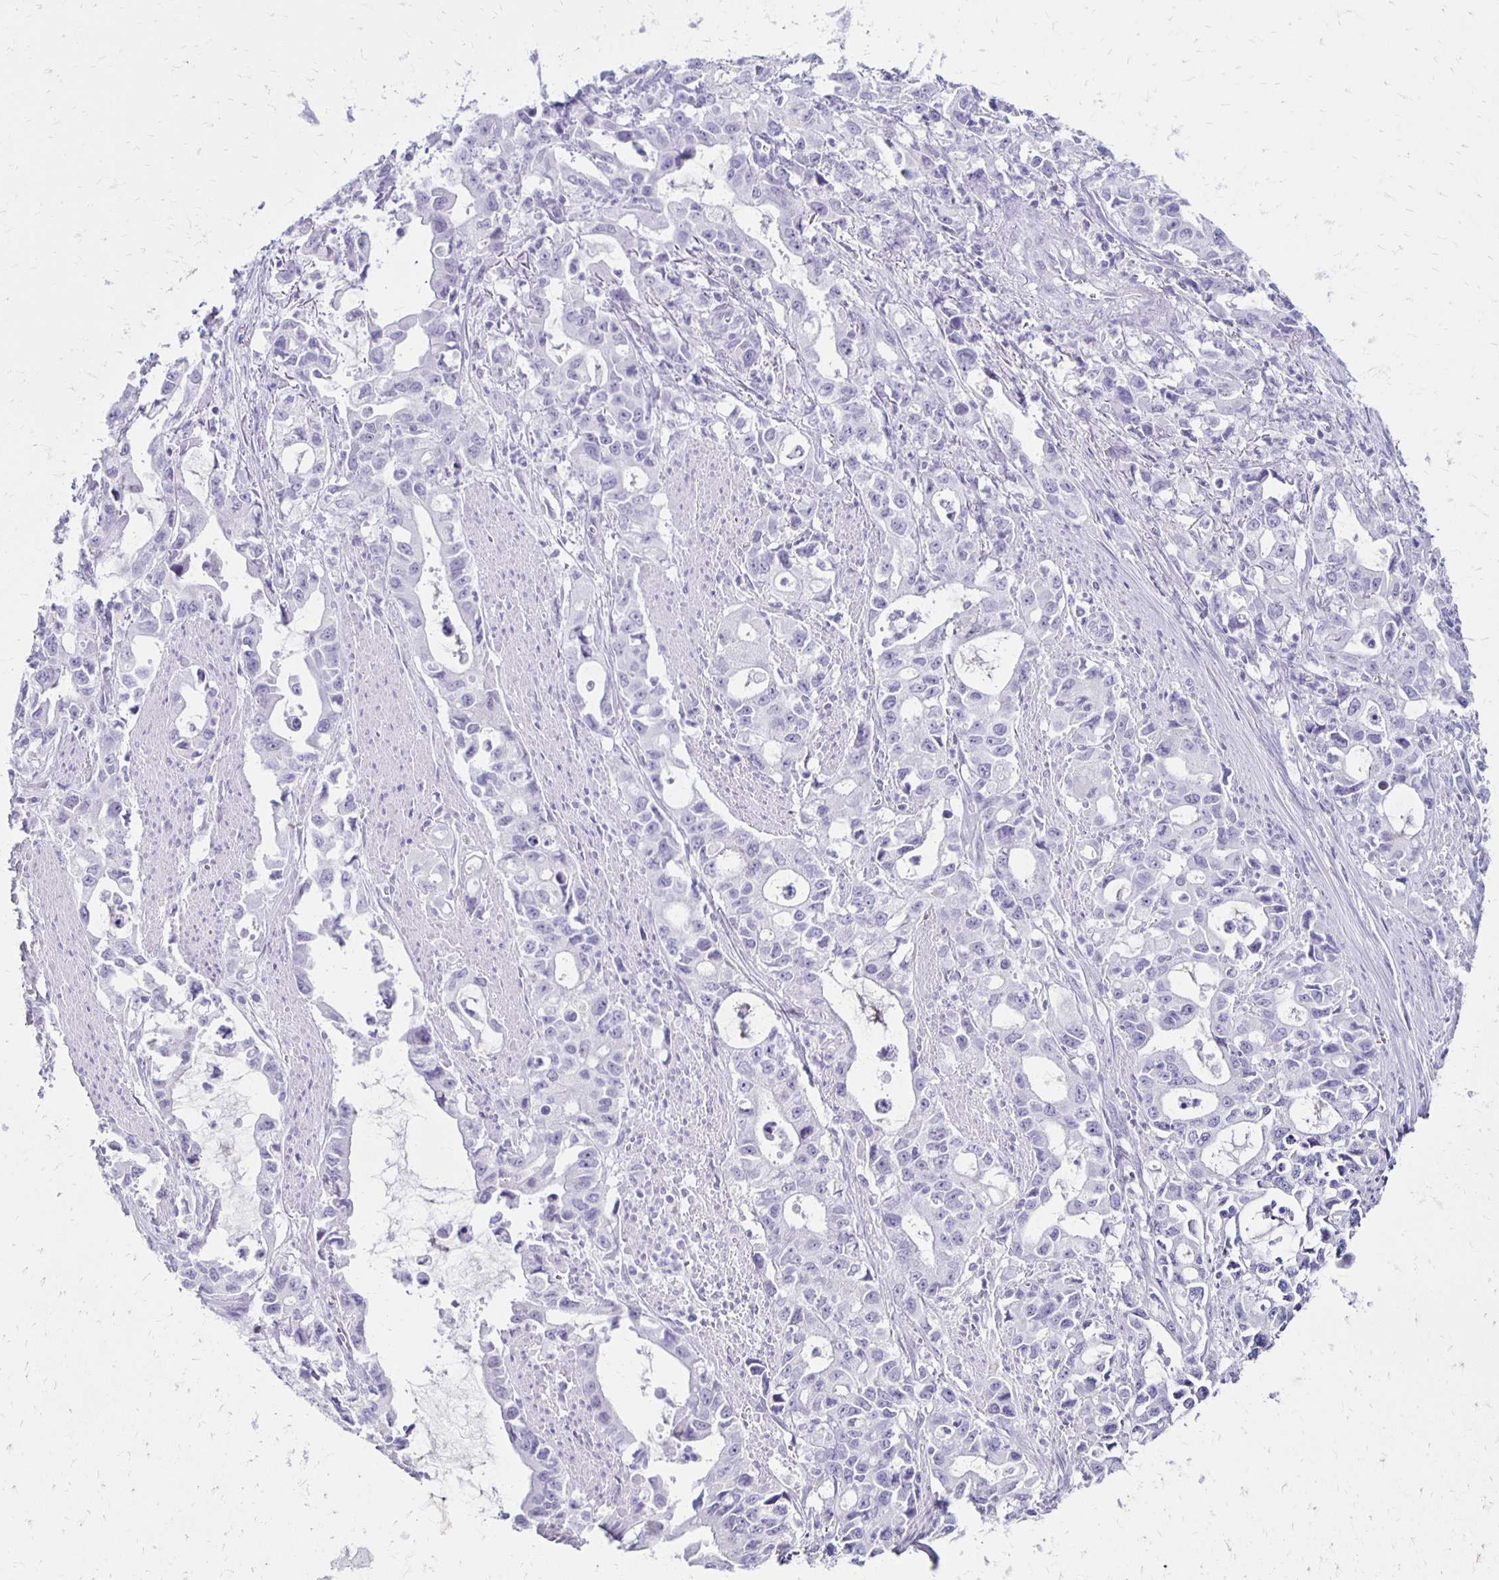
{"staining": {"intensity": "negative", "quantity": "none", "location": "none"}, "tissue": "stomach cancer", "cell_type": "Tumor cells", "image_type": "cancer", "snomed": [{"axis": "morphology", "description": "Adenocarcinoma, NOS"}, {"axis": "topography", "description": "Stomach, upper"}], "caption": "This is a photomicrograph of IHC staining of stomach cancer (adenocarcinoma), which shows no staining in tumor cells.", "gene": "RYR1", "patient": {"sex": "male", "age": 85}}